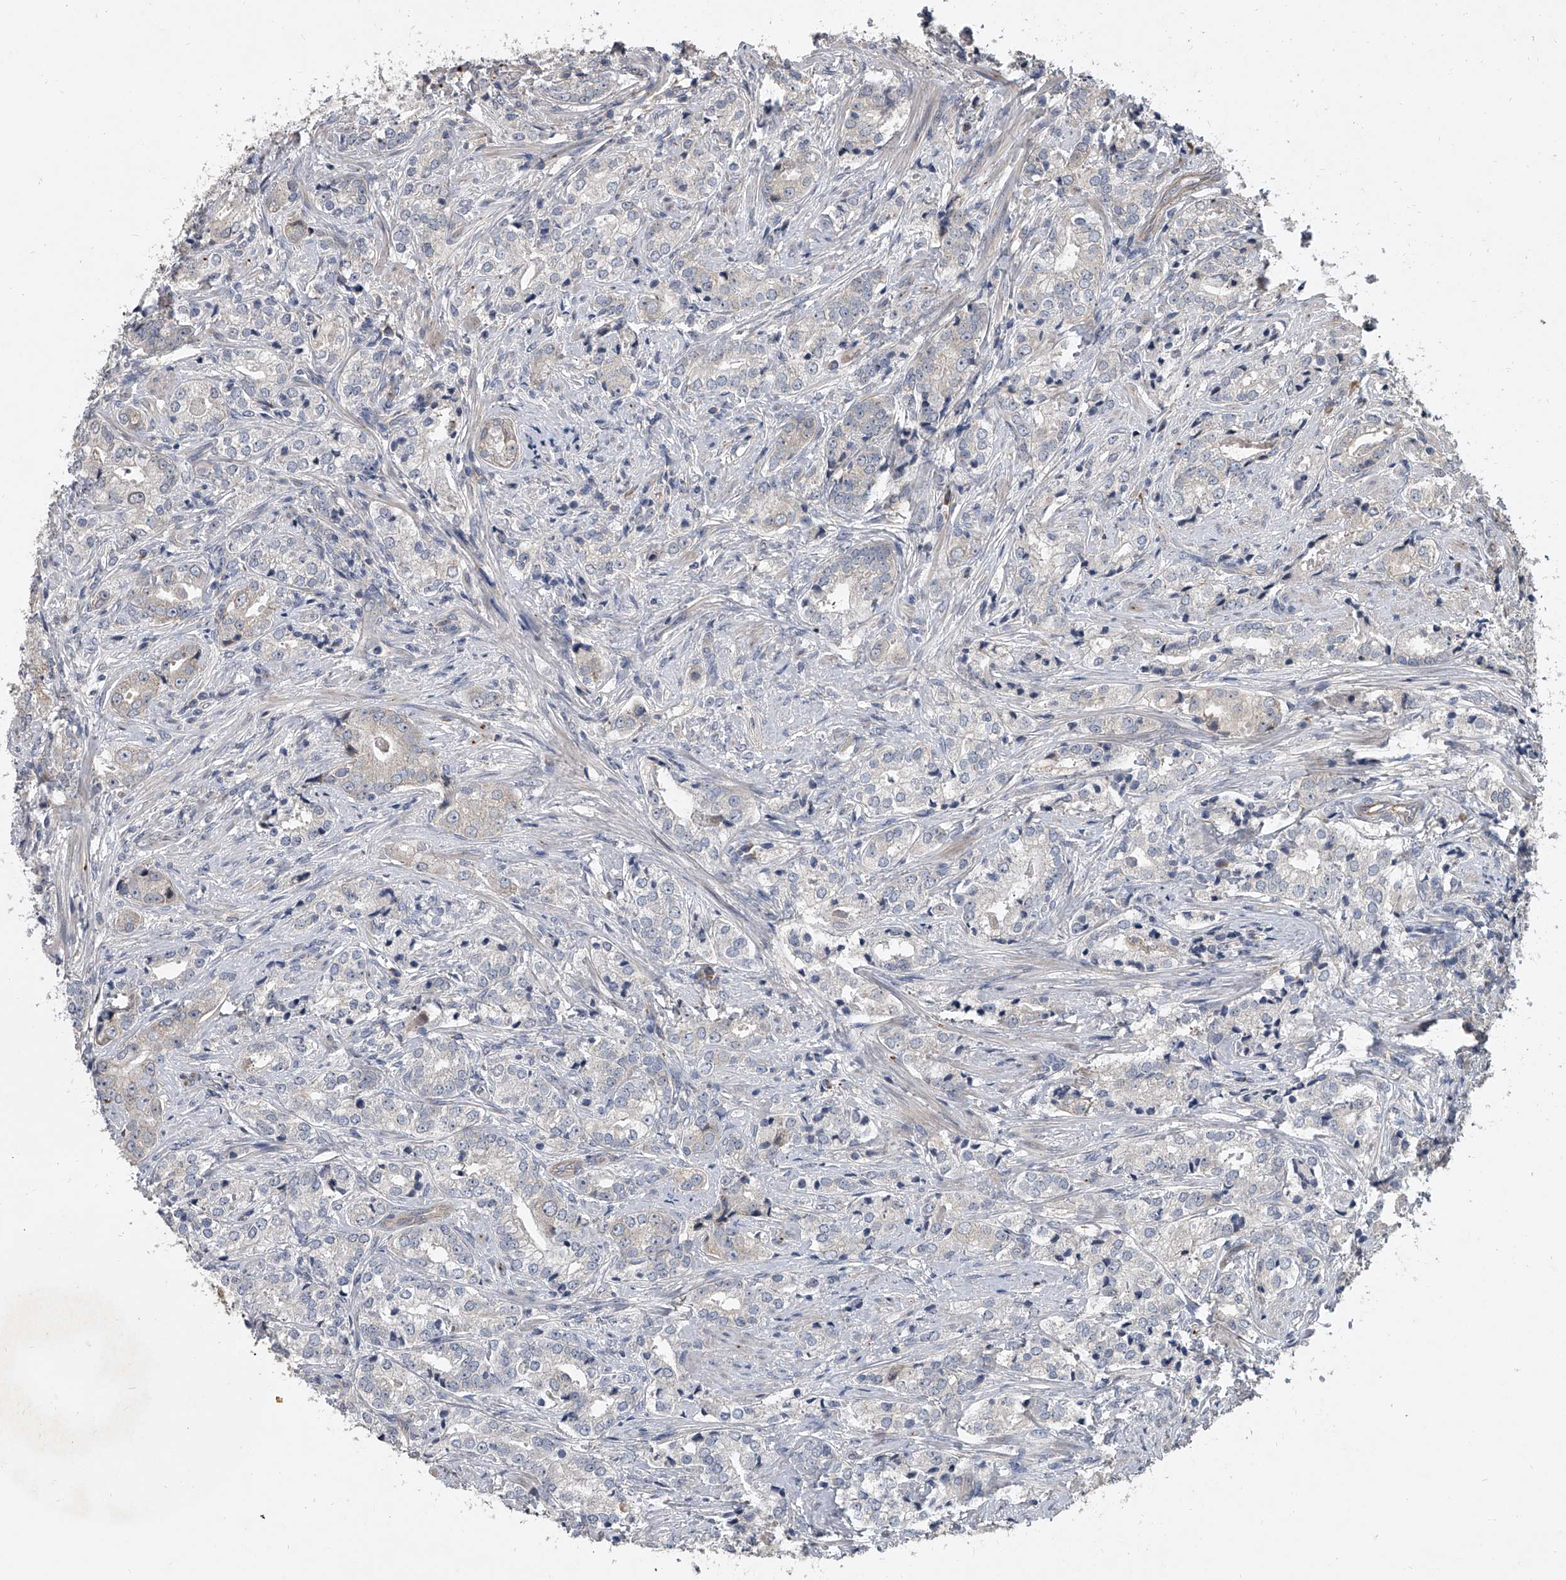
{"staining": {"intensity": "negative", "quantity": "none", "location": "none"}, "tissue": "prostate cancer", "cell_type": "Tumor cells", "image_type": "cancer", "snomed": [{"axis": "morphology", "description": "Adenocarcinoma, High grade"}, {"axis": "topography", "description": "Prostate"}], "caption": "This is a micrograph of immunohistochemistry (IHC) staining of prostate high-grade adenocarcinoma, which shows no expression in tumor cells.", "gene": "DOCK9", "patient": {"sex": "male", "age": 69}}